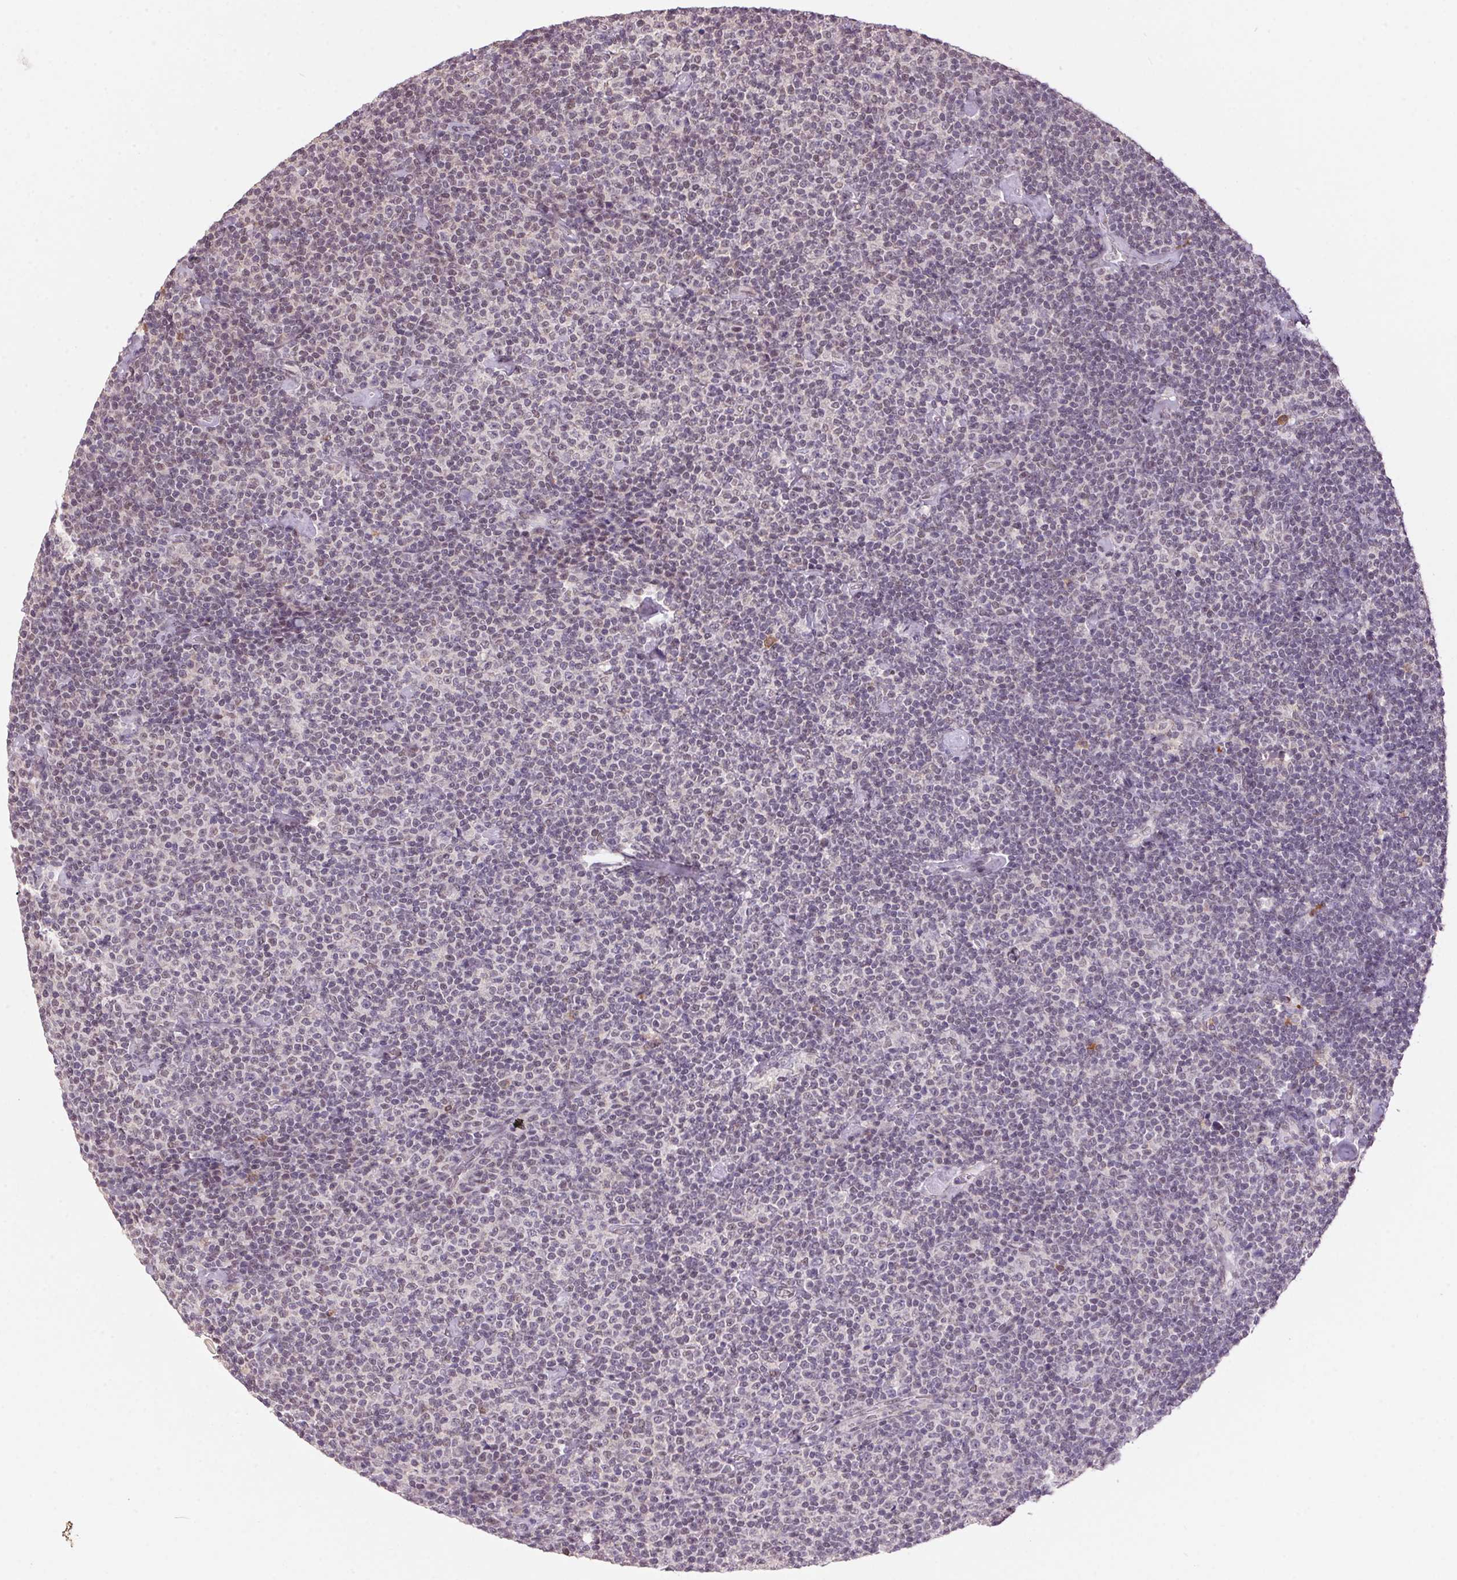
{"staining": {"intensity": "weak", "quantity": "<25%", "location": "nuclear"}, "tissue": "lymphoma", "cell_type": "Tumor cells", "image_type": "cancer", "snomed": [{"axis": "morphology", "description": "Malignant lymphoma, non-Hodgkin's type, Low grade"}, {"axis": "topography", "description": "Lymph node"}], "caption": "This is an IHC image of human malignant lymphoma, non-Hodgkin's type (low-grade). There is no positivity in tumor cells.", "gene": "ZBTB4", "patient": {"sex": "male", "age": 81}}